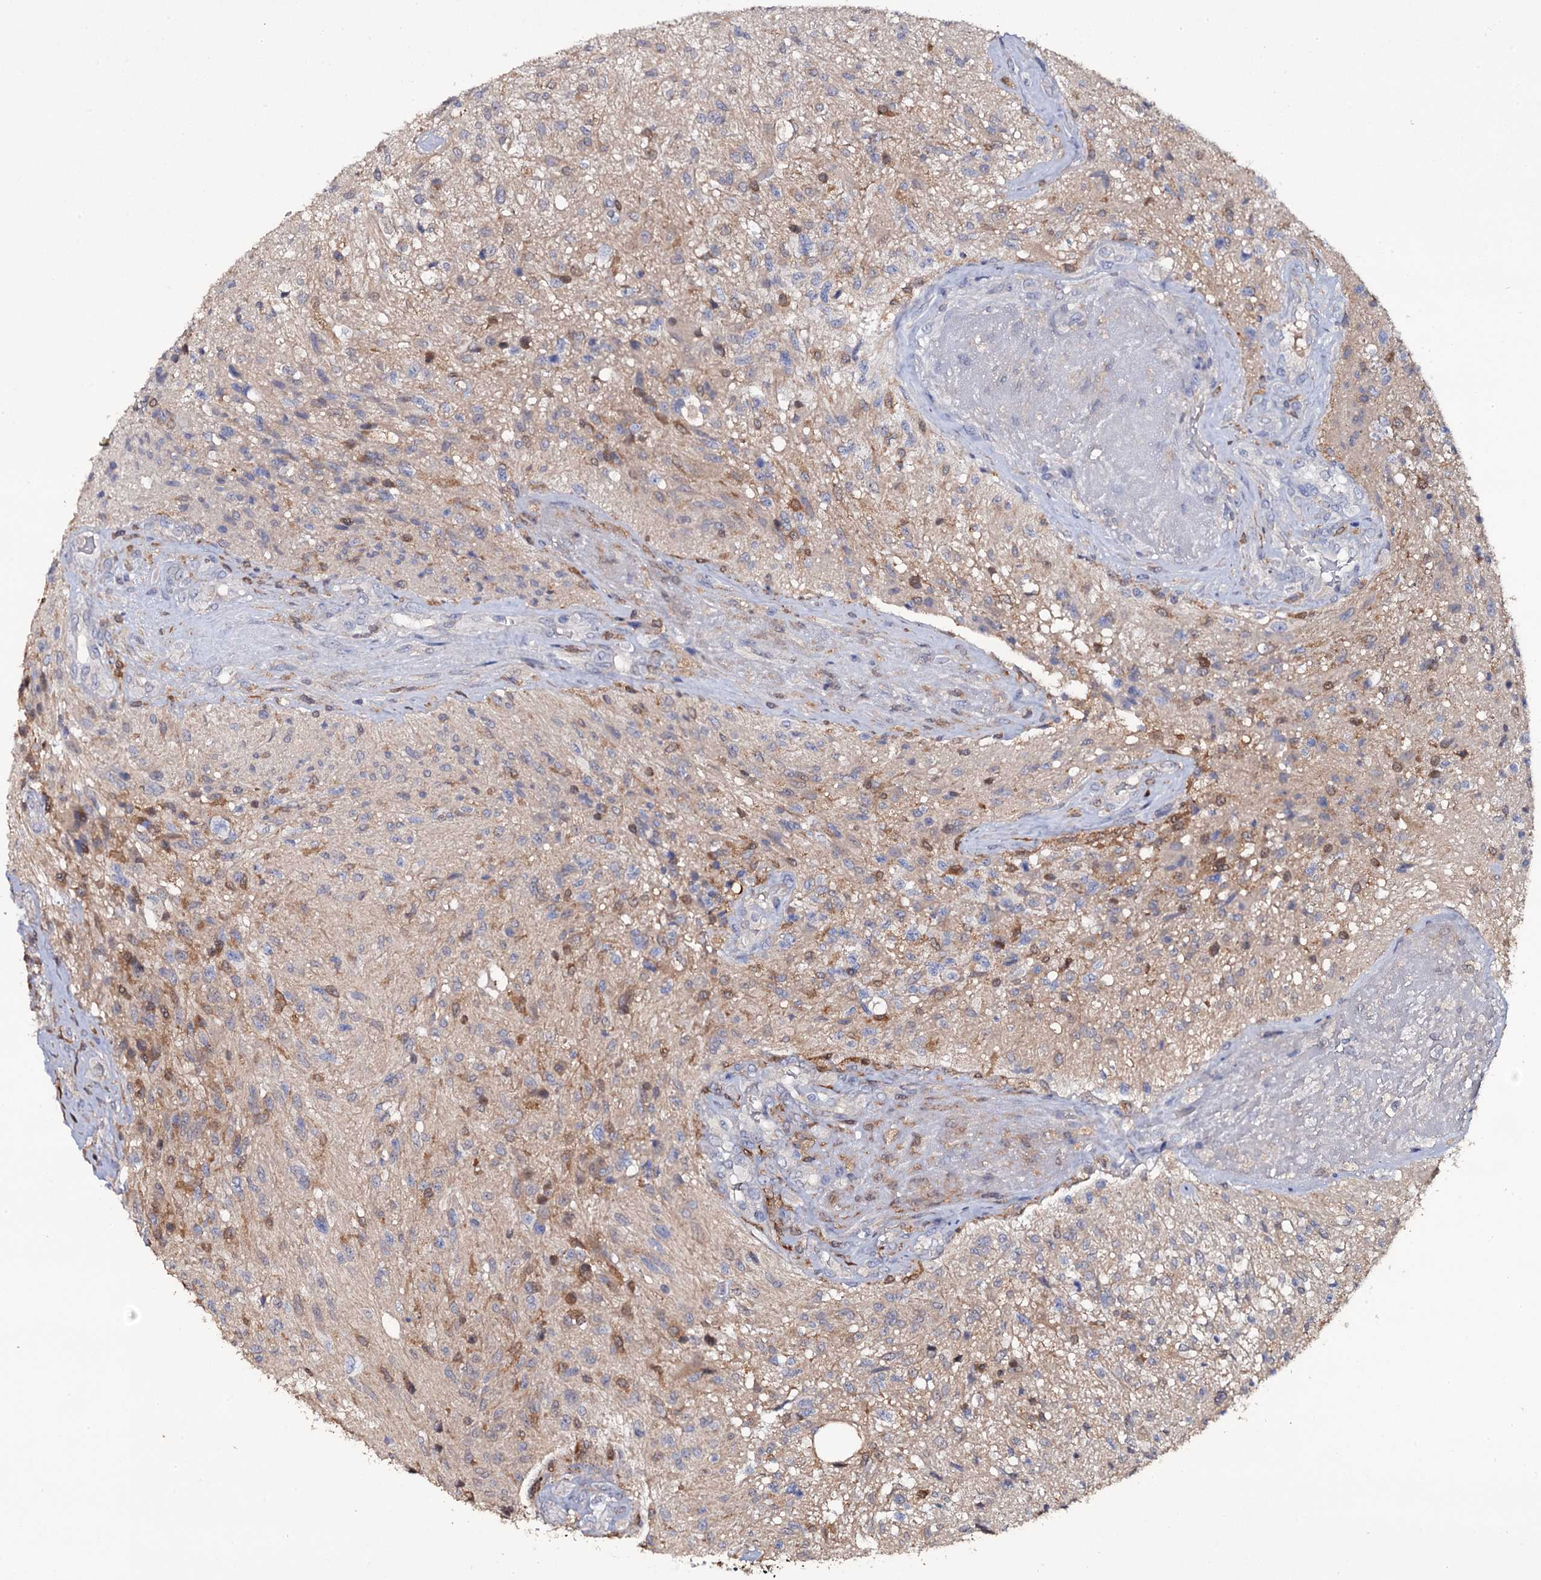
{"staining": {"intensity": "weak", "quantity": "<25%", "location": "cytoplasmic/membranous"}, "tissue": "glioma", "cell_type": "Tumor cells", "image_type": "cancer", "snomed": [{"axis": "morphology", "description": "Glioma, malignant, High grade"}, {"axis": "topography", "description": "Brain"}], "caption": "Glioma was stained to show a protein in brown. There is no significant positivity in tumor cells.", "gene": "CRYL1", "patient": {"sex": "male", "age": 56}}